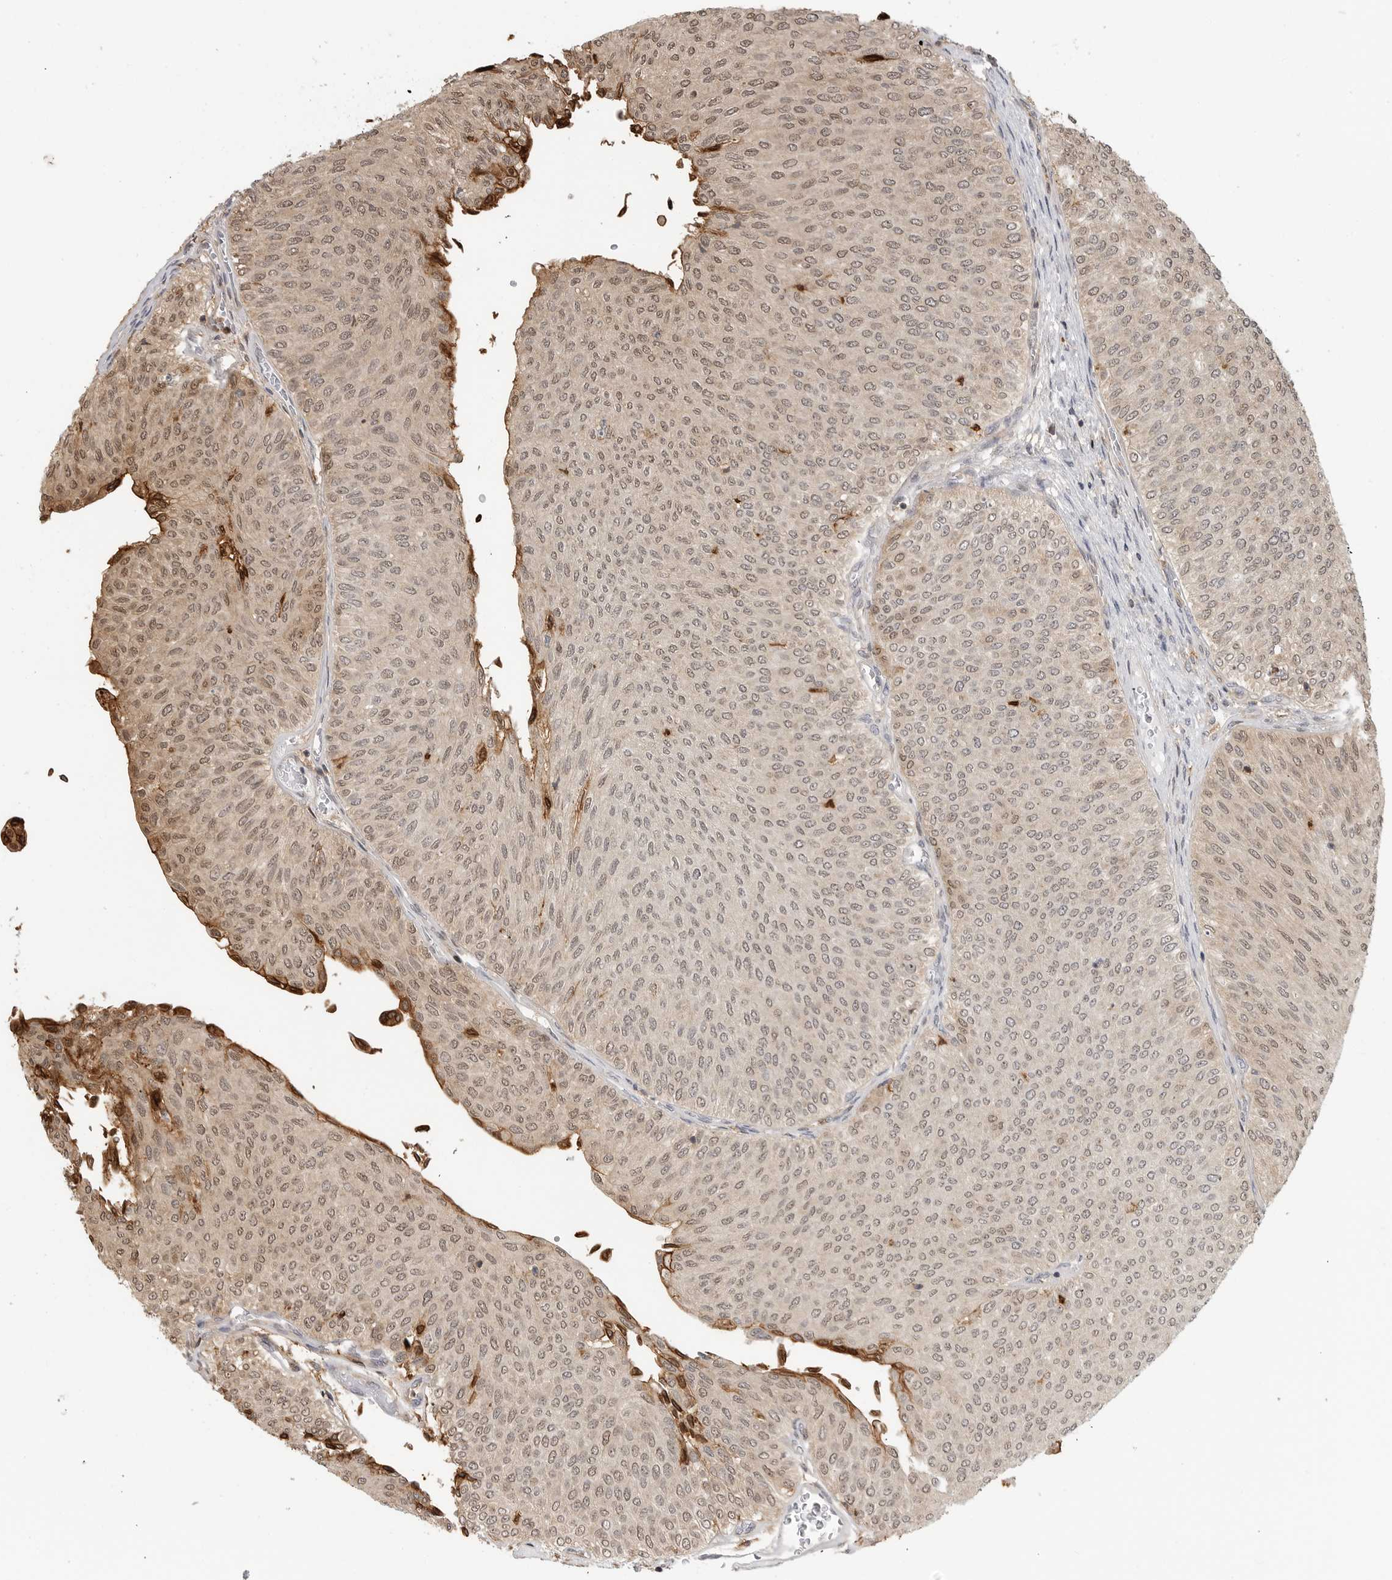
{"staining": {"intensity": "weak", "quantity": ">75%", "location": "cytoplasmic/membranous,nuclear"}, "tissue": "urothelial cancer", "cell_type": "Tumor cells", "image_type": "cancer", "snomed": [{"axis": "morphology", "description": "Urothelial carcinoma, Low grade"}, {"axis": "topography", "description": "Urinary bladder"}], "caption": "A brown stain shows weak cytoplasmic/membranous and nuclear expression of a protein in urothelial carcinoma (low-grade) tumor cells.", "gene": "ANXA11", "patient": {"sex": "male", "age": 78}}